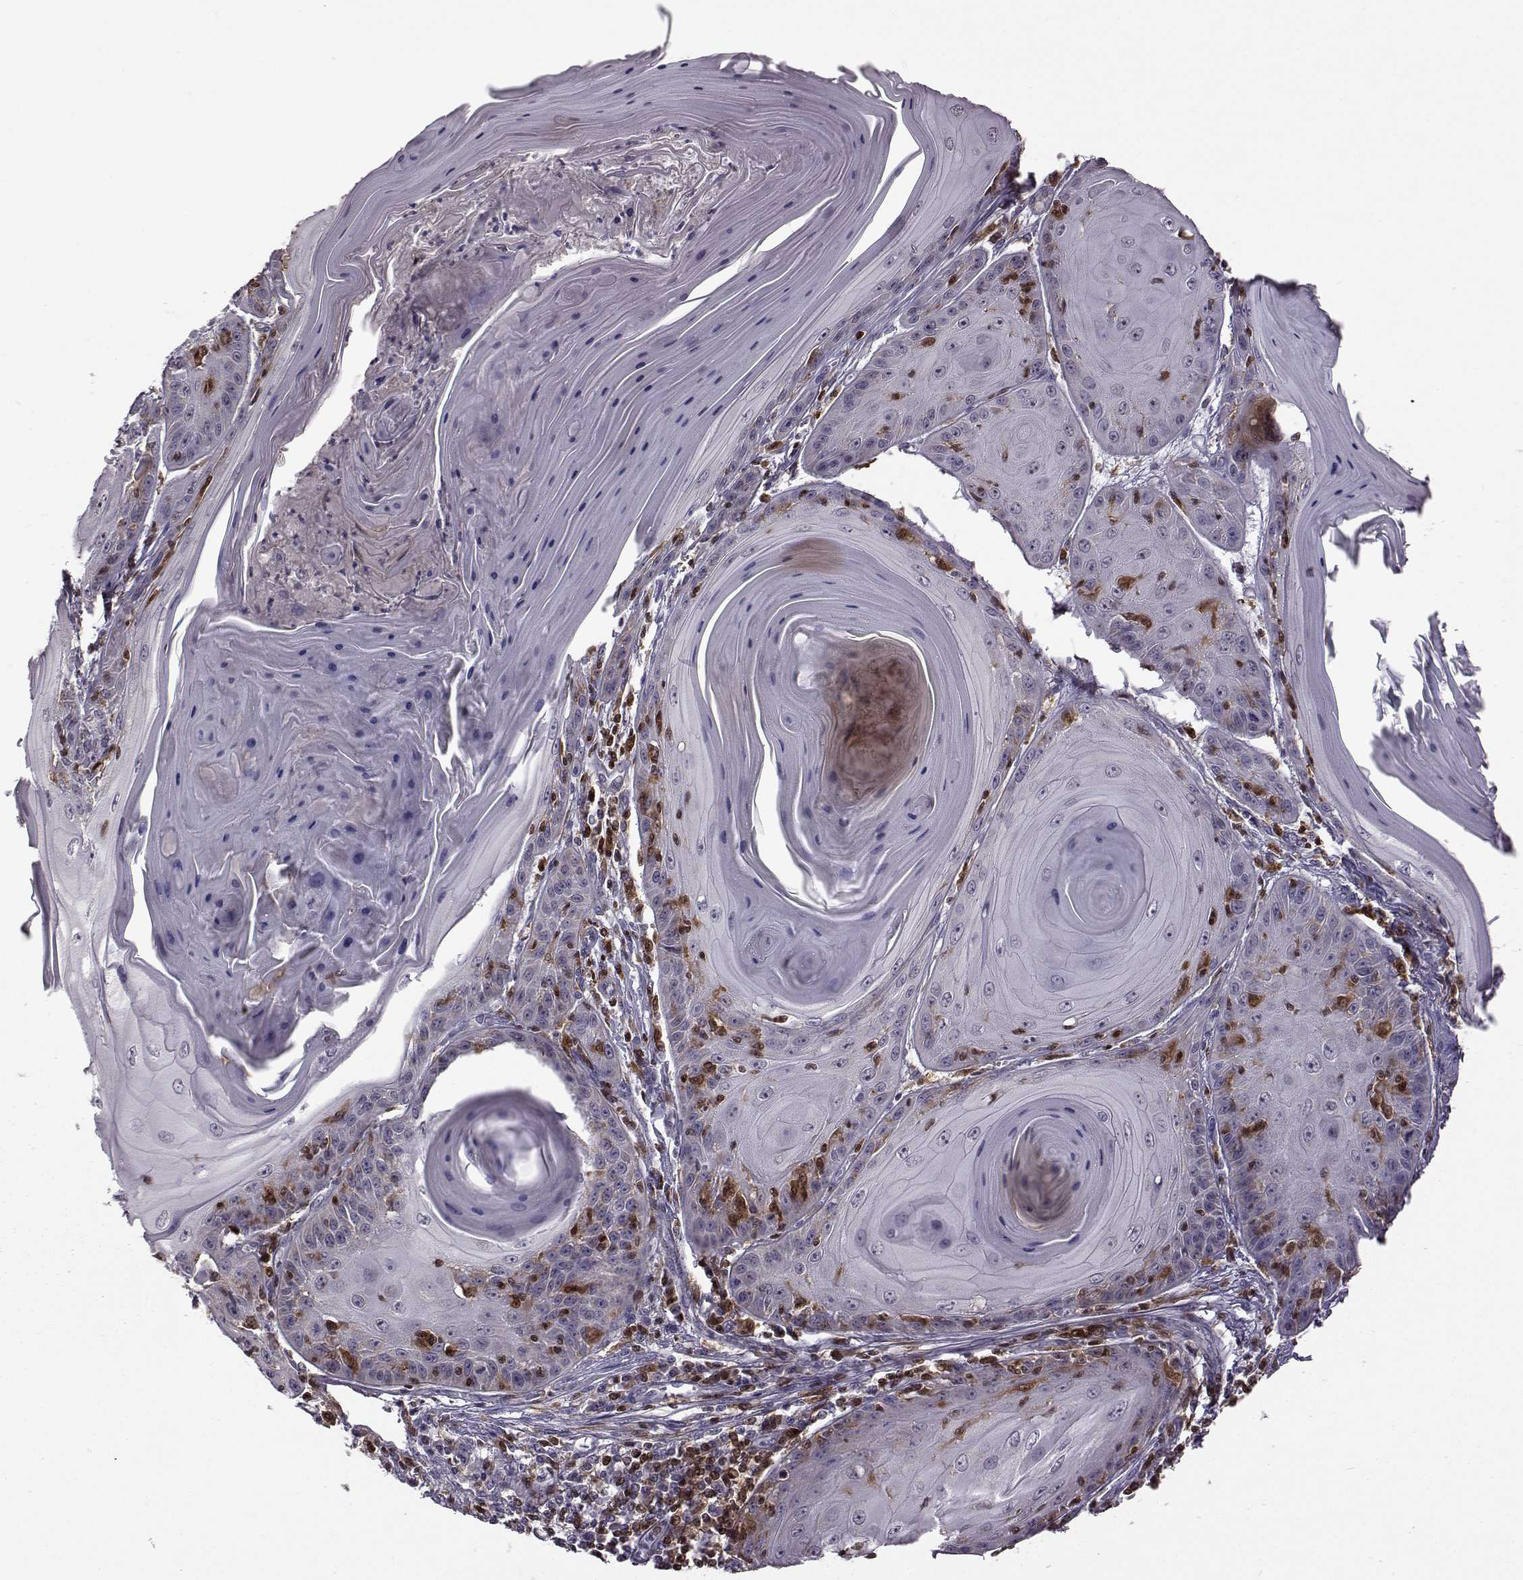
{"staining": {"intensity": "negative", "quantity": "none", "location": "none"}, "tissue": "skin cancer", "cell_type": "Tumor cells", "image_type": "cancer", "snomed": [{"axis": "morphology", "description": "Squamous cell carcinoma, NOS"}, {"axis": "topography", "description": "Skin"}, {"axis": "topography", "description": "Vulva"}], "caption": "DAB (3,3'-diaminobenzidine) immunohistochemical staining of human squamous cell carcinoma (skin) reveals no significant staining in tumor cells. Nuclei are stained in blue.", "gene": "DOK2", "patient": {"sex": "female", "age": 85}}